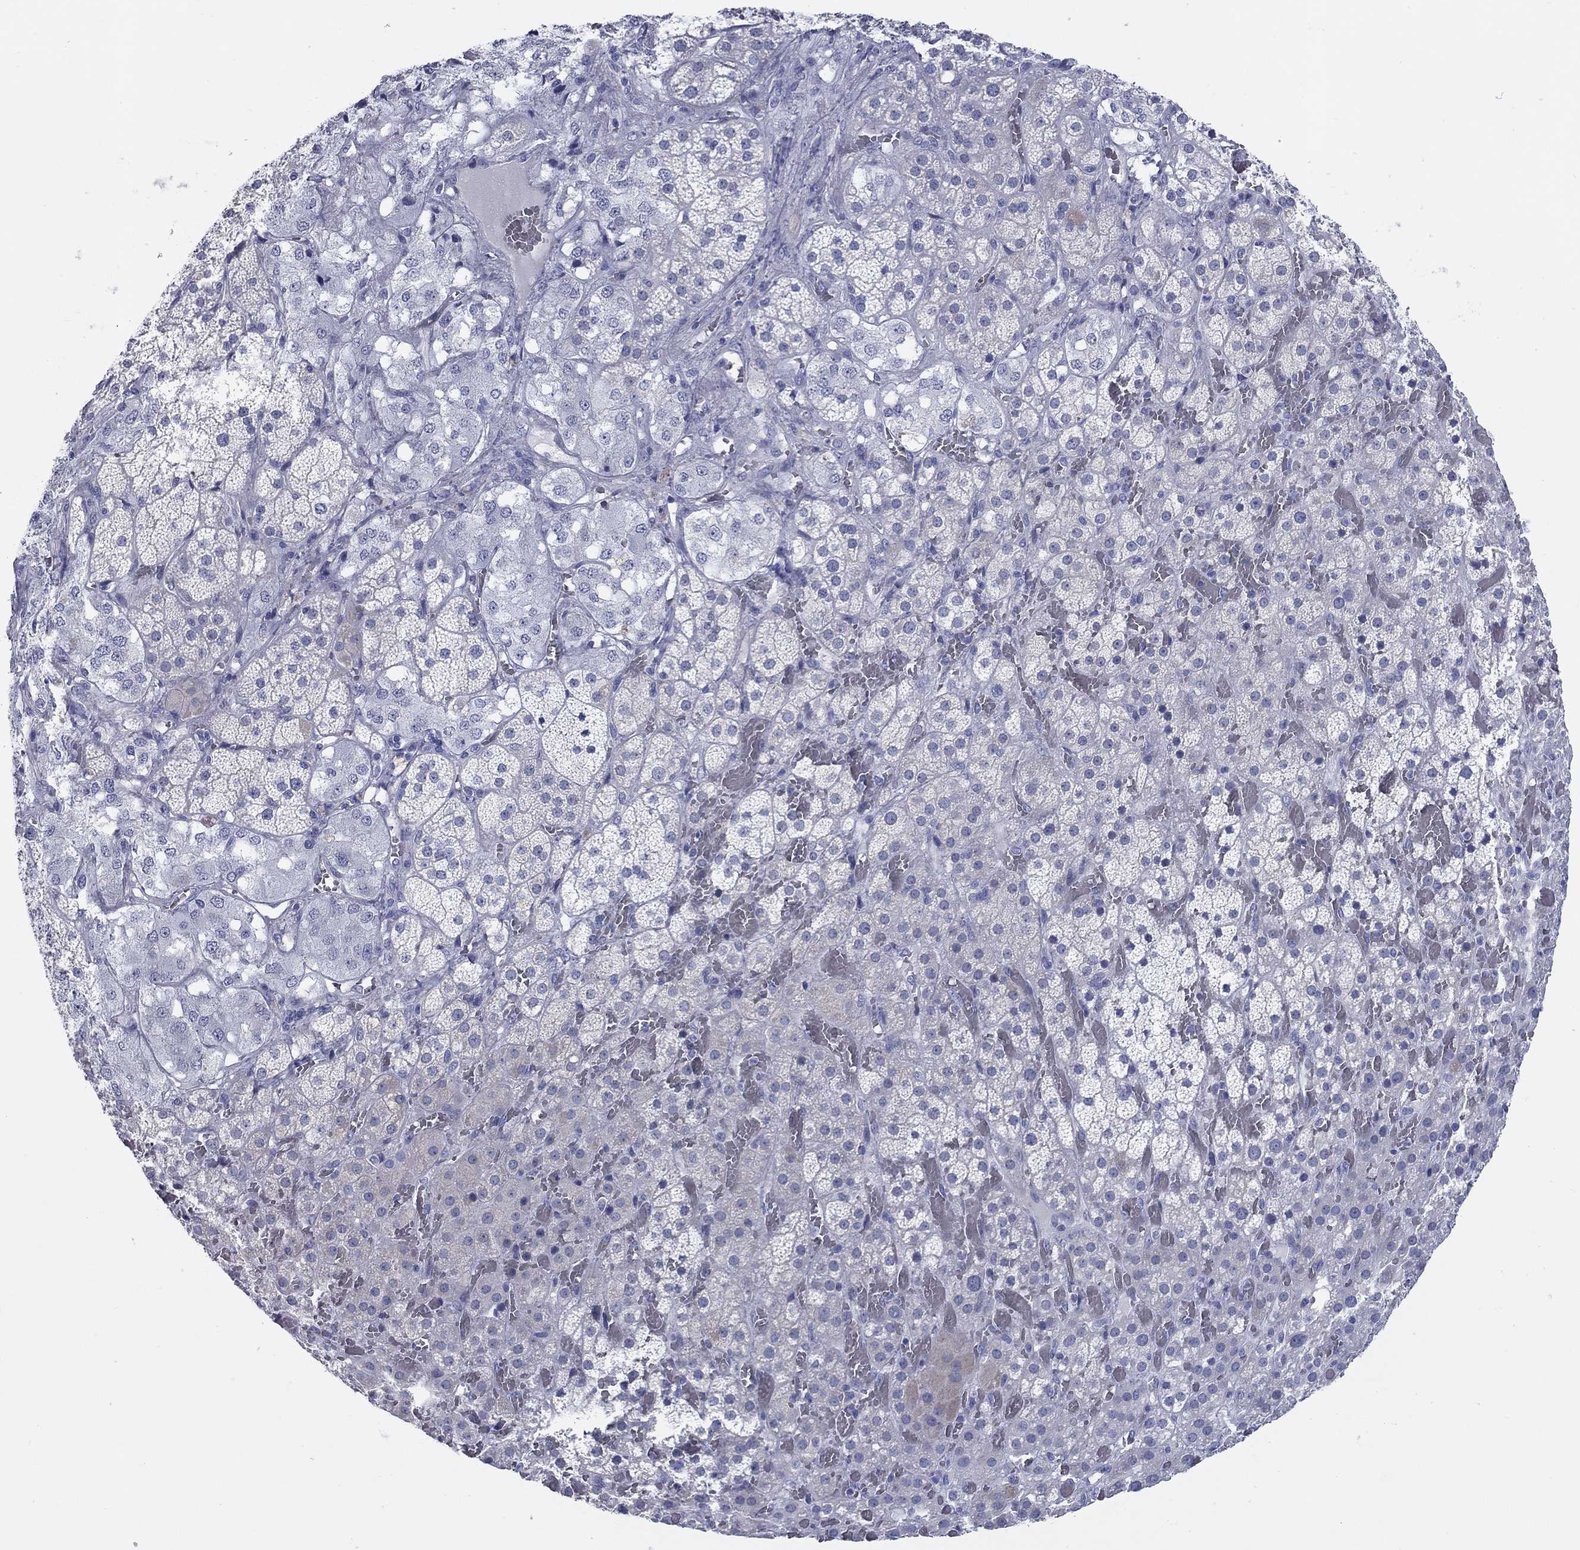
{"staining": {"intensity": "negative", "quantity": "none", "location": "none"}, "tissue": "adrenal gland", "cell_type": "Glandular cells", "image_type": "normal", "snomed": [{"axis": "morphology", "description": "Normal tissue, NOS"}, {"axis": "topography", "description": "Adrenal gland"}], "caption": "DAB immunohistochemical staining of benign human adrenal gland demonstrates no significant positivity in glandular cells. Nuclei are stained in blue.", "gene": "KIRREL2", "patient": {"sex": "male", "age": 57}}